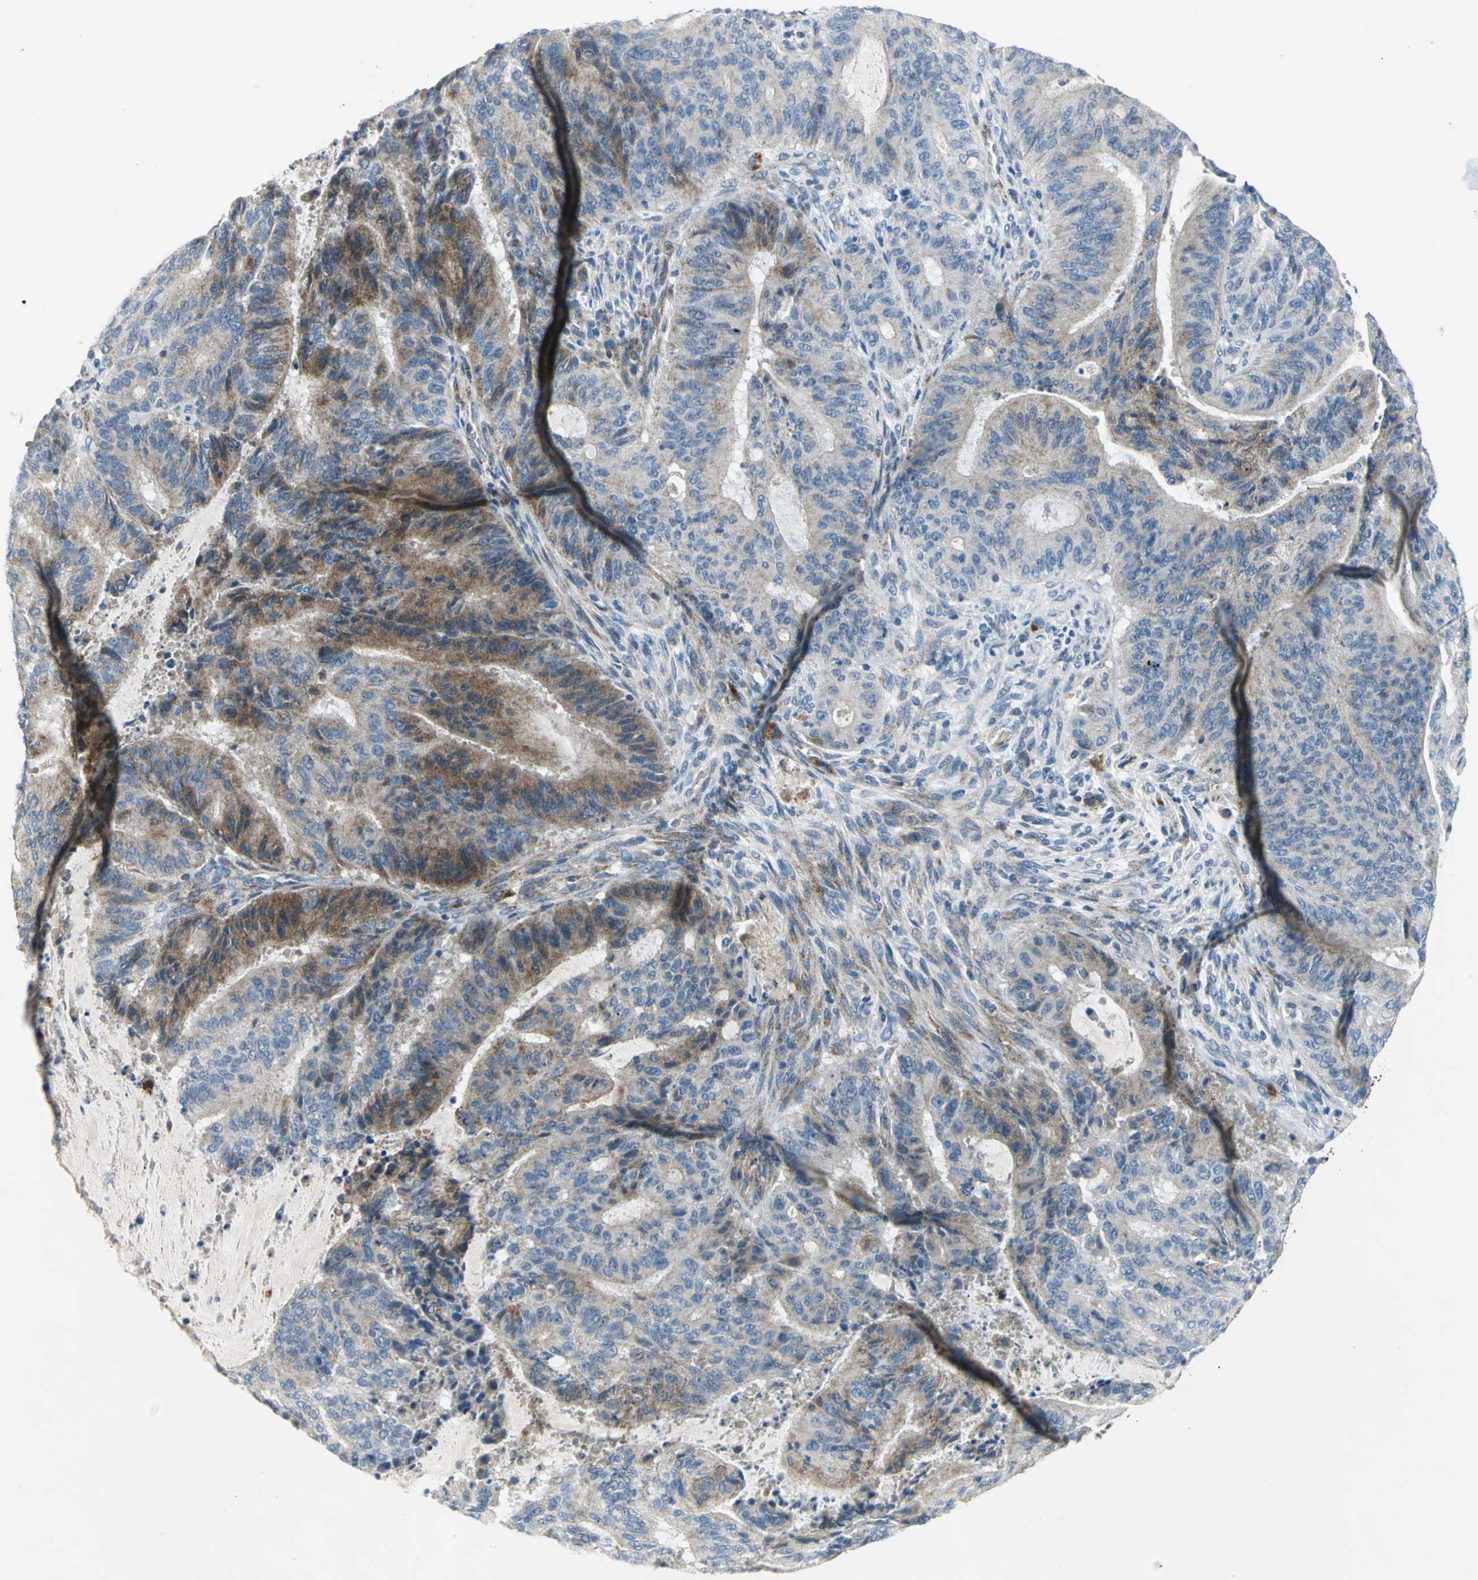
{"staining": {"intensity": "moderate", "quantity": ">75%", "location": "cytoplasmic/membranous"}, "tissue": "liver cancer", "cell_type": "Tumor cells", "image_type": "cancer", "snomed": [{"axis": "morphology", "description": "Cholangiocarcinoma"}, {"axis": "topography", "description": "Liver"}], "caption": "Liver cholangiocarcinoma stained for a protein reveals moderate cytoplasmic/membranous positivity in tumor cells.", "gene": "SPPL2B", "patient": {"sex": "female", "age": 73}}